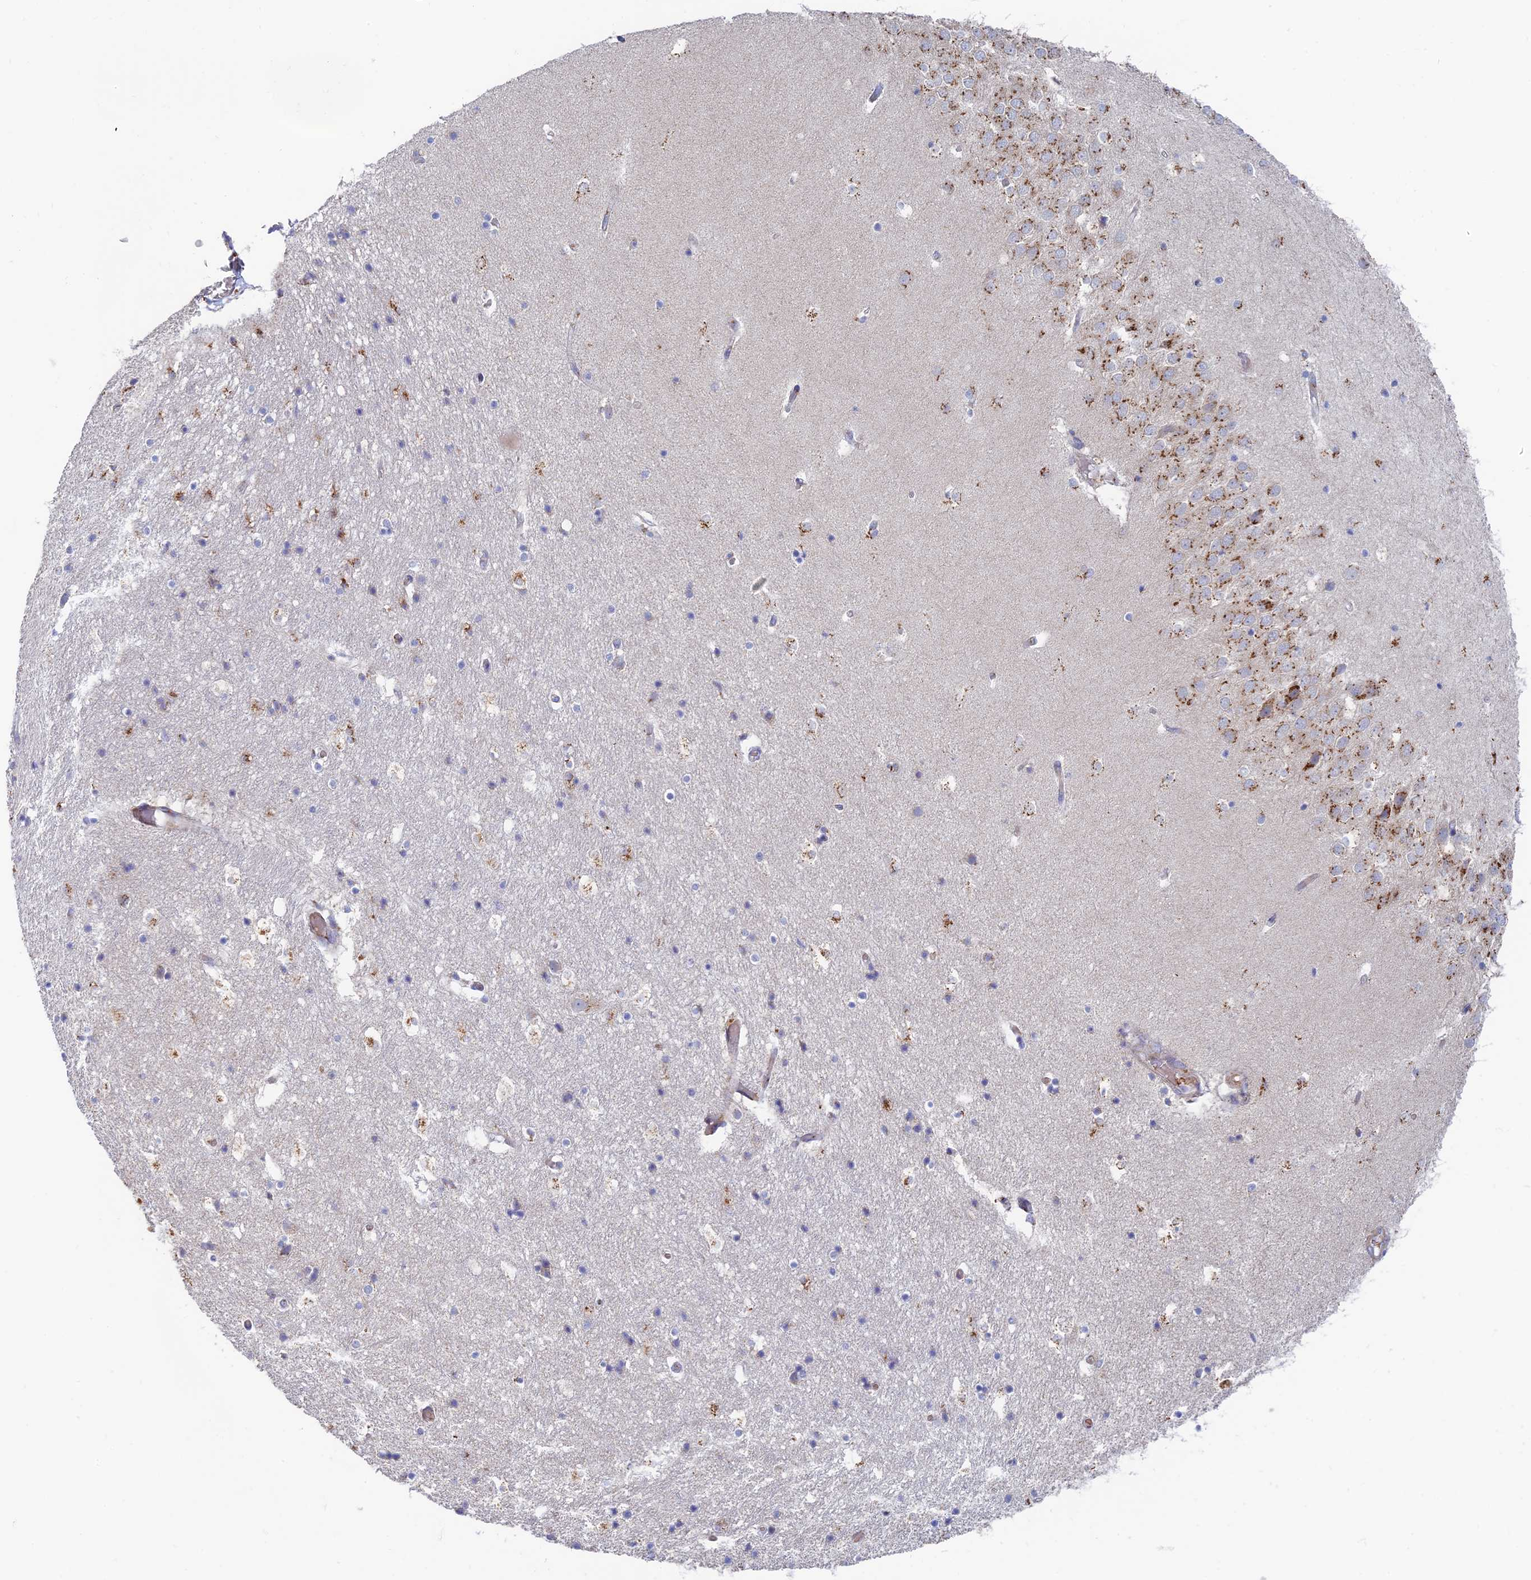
{"staining": {"intensity": "moderate", "quantity": "<25%", "location": "cytoplasmic/membranous"}, "tissue": "hippocampus", "cell_type": "Glial cells", "image_type": "normal", "snomed": [{"axis": "morphology", "description": "Normal tissue, NOS"}, {"axis": "topography", "description": "Hippocampus"}], "caption": "Immunohistochemical staining of unremarkable hippocampus exhibits <25% levels of moderate cytoplasmic/membranous protein expression in about <25% of glial cells. Using DAB (3,3'-diaminobenzidine) (brown) and hematoxylin (blue) stains, captured at high magnification using brightfield microscopy.", "gene": "ENSG00000267561", "patient": {"sex": "female", "age": 52}}